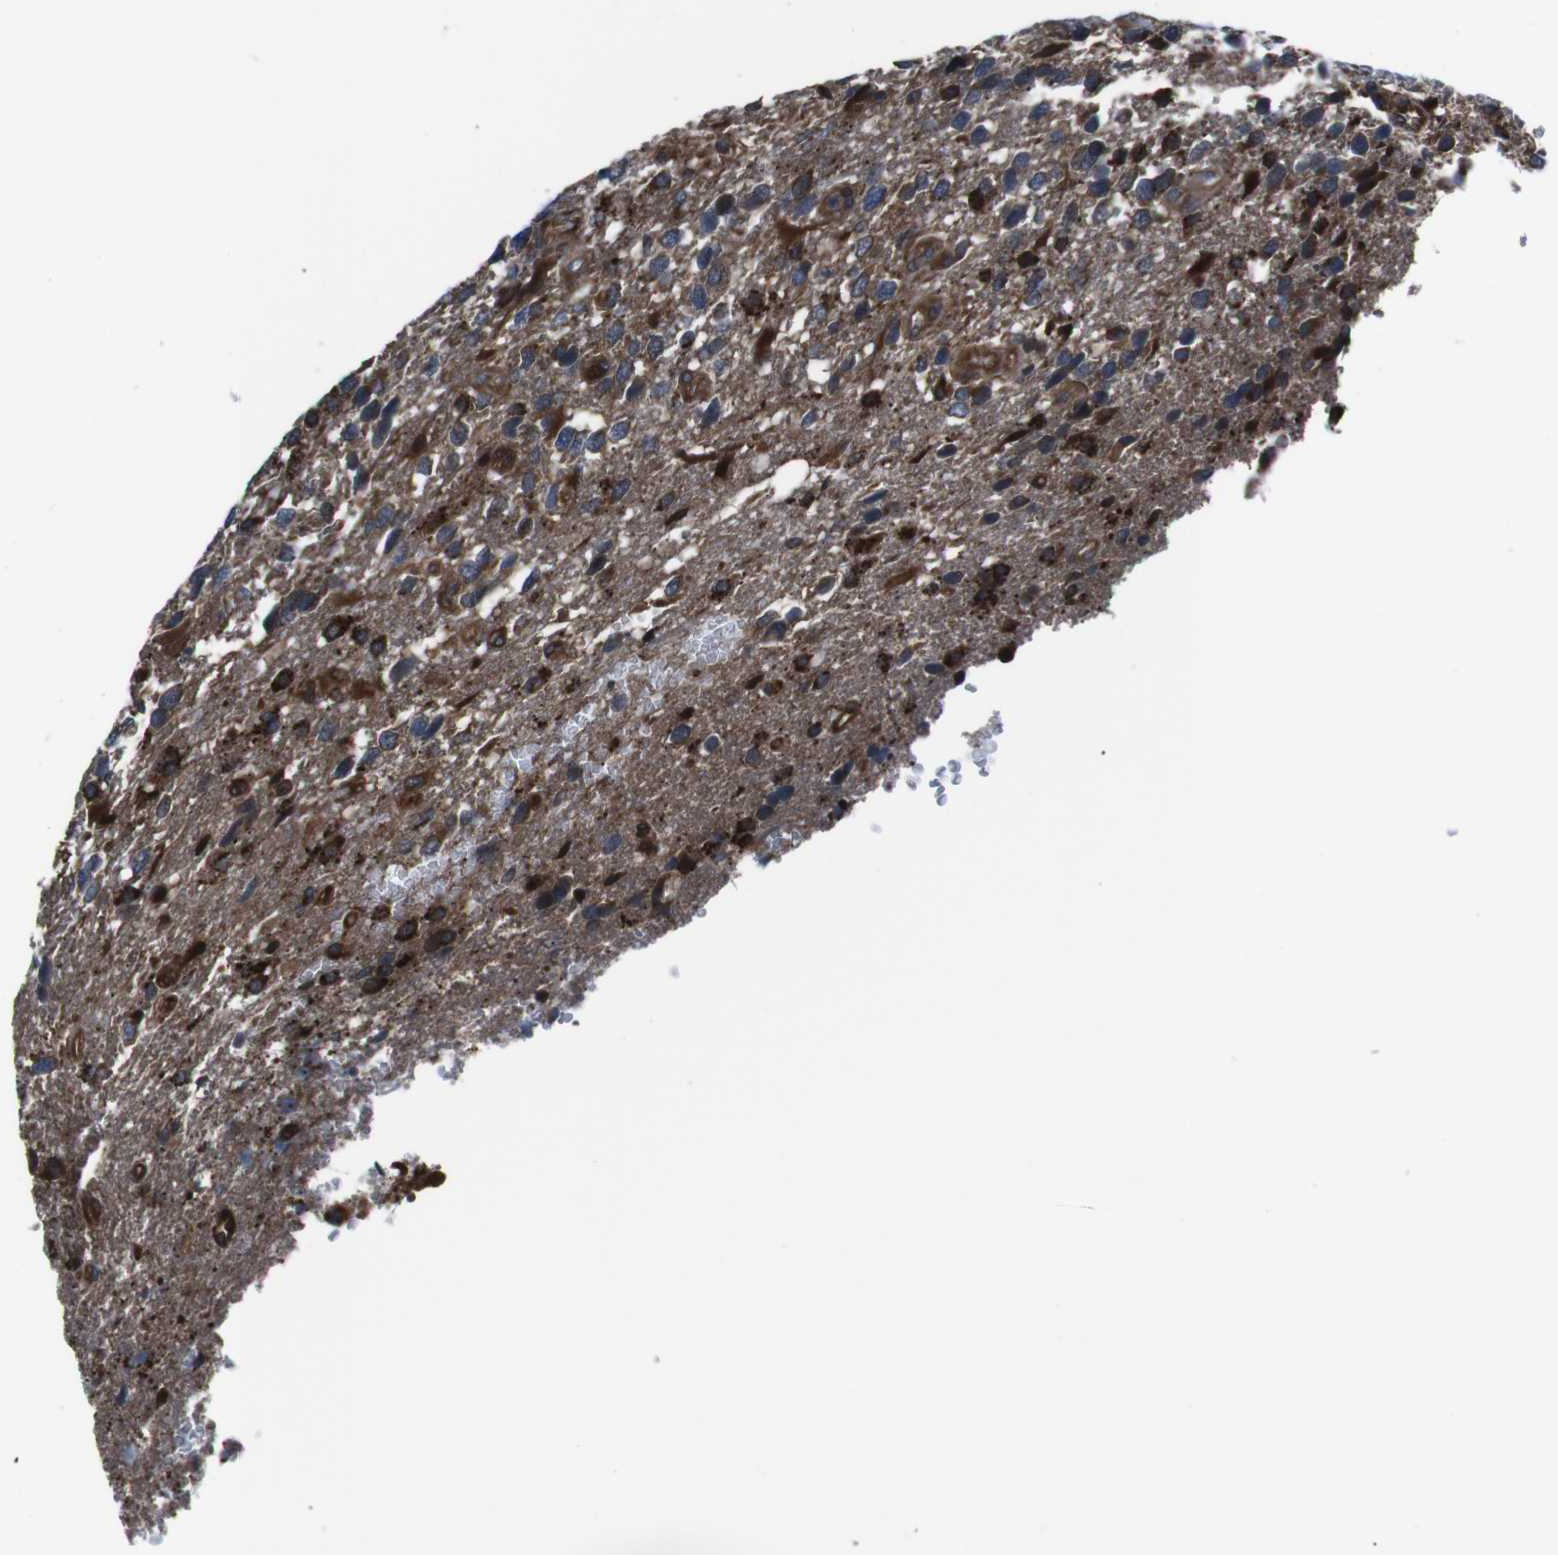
{"staining": {"intensity": "strong", "quantity": ">75%", "location": "cytoplasmic/membranous"}, "tissue": "glioma", "cell_type": "Tumor cells", "image_type": "cancer", "snomed": [{"axis": "morphology", "description": "Glioma, malignant, High grade"}, {"axis": "topography", "description": "Brain"}], "caption": "DAB (3,3'-diaminobenzidine) immunohistochemical staining of human malignant glioma (high-grade) reveals strong cytoplasmic/membranous protein staining in approximately >75% of tumor cells.", "gene": "EIF4A2", "patient": {"sex": "female", "age": 58}}